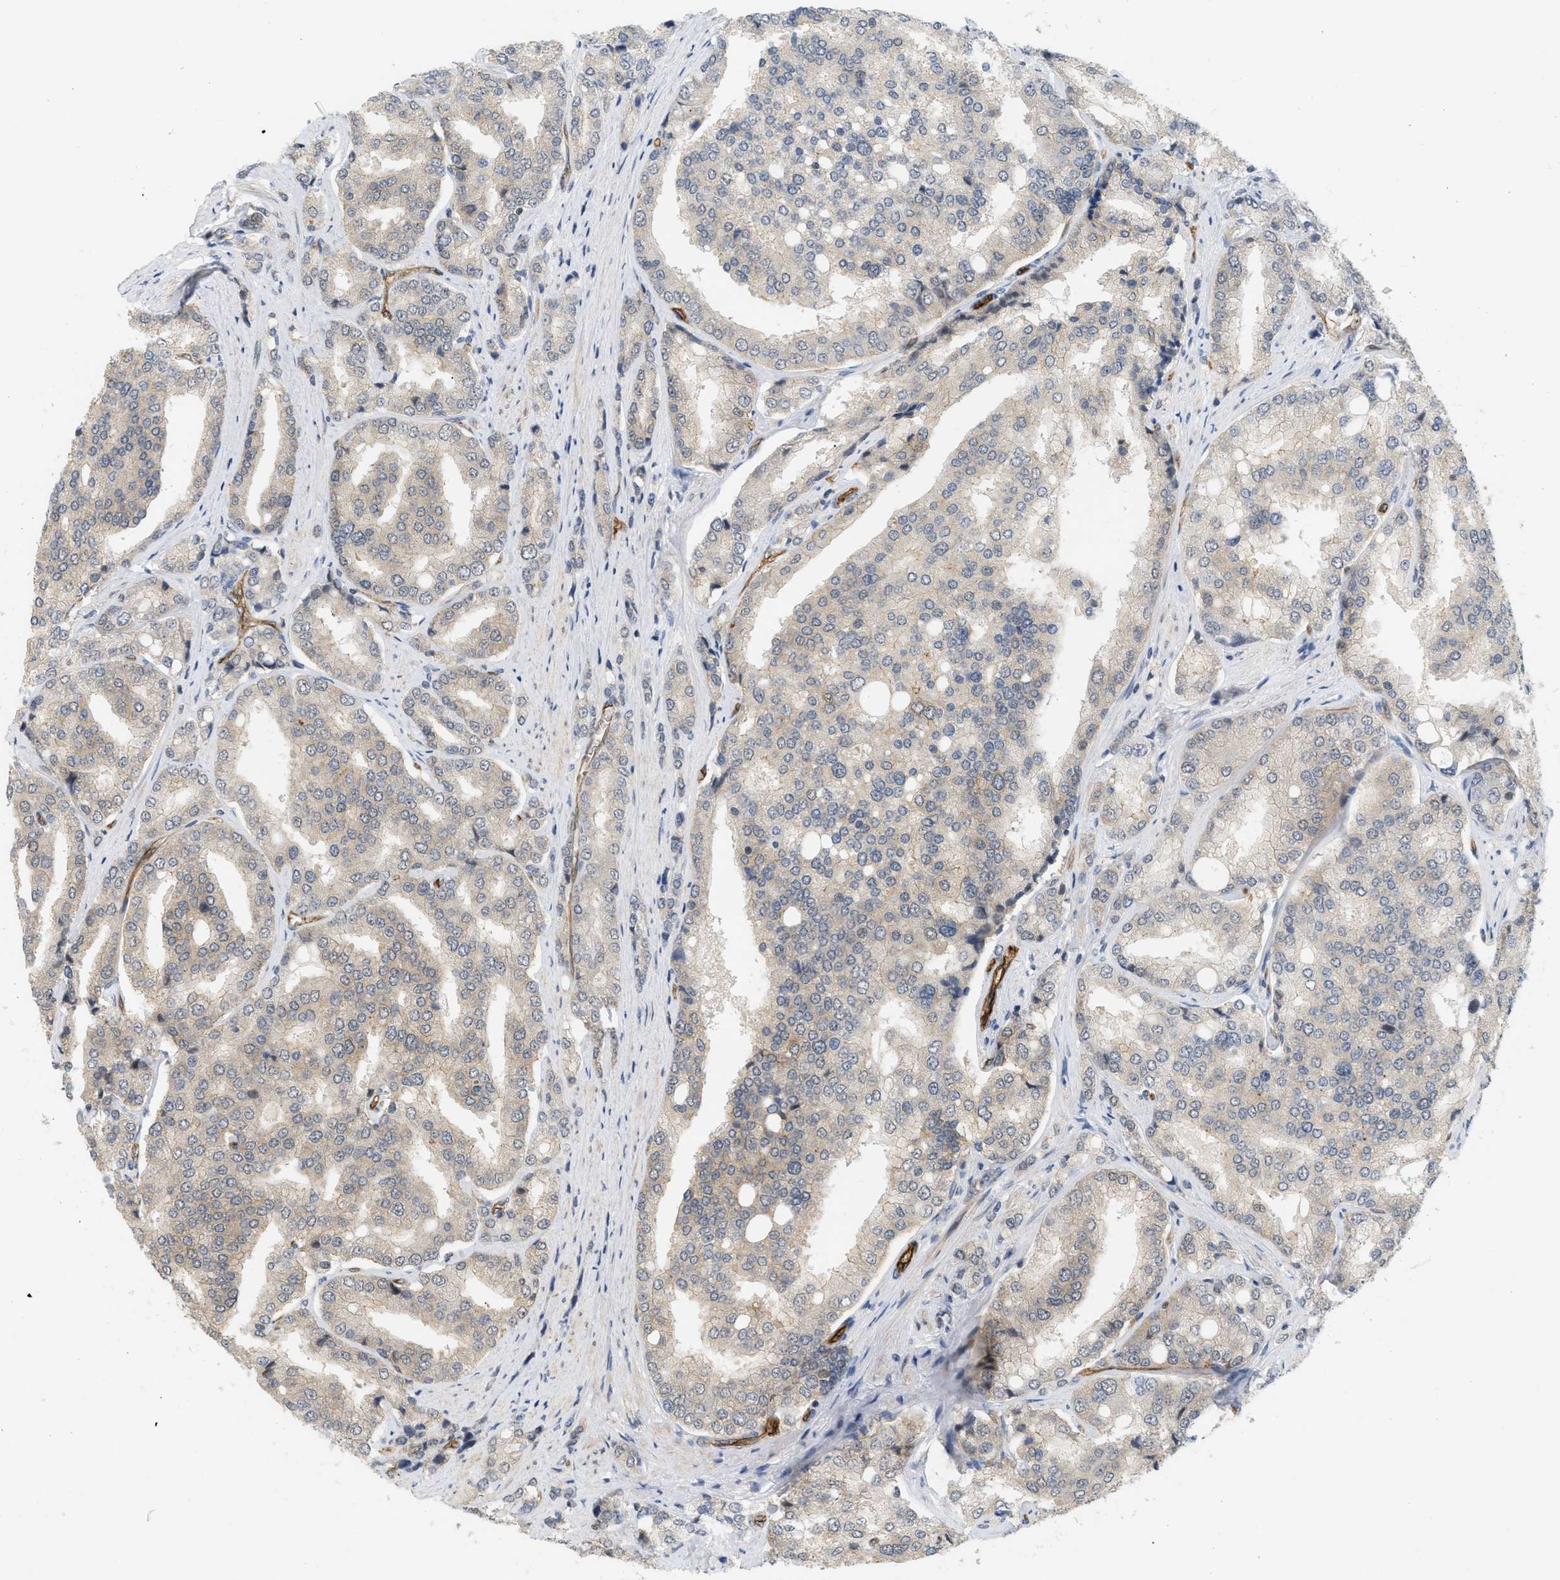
{"staining": {"intensity": "weak", "quantity": "<25%", "location": "cytoplasmic/membranous"}, "tissue": "prostate cancer", "cell_type": "Tumor cells", "image_type": "cancer", "snomed": [{"axis": "morphology", "description": "Adenocarcinoma, High grade"}, {"axis": "topography", "description": "Prostate"}], "caption": "A high-resolution histopathology image shows immunohistochemistry (IHC) staining of prostate cancer (adenocarcinoma (high-grade)), which demonstrates no significant positivity in tumor cells.", "gene": "PALMD", "patient": {"sex": "male", "age": 50}}